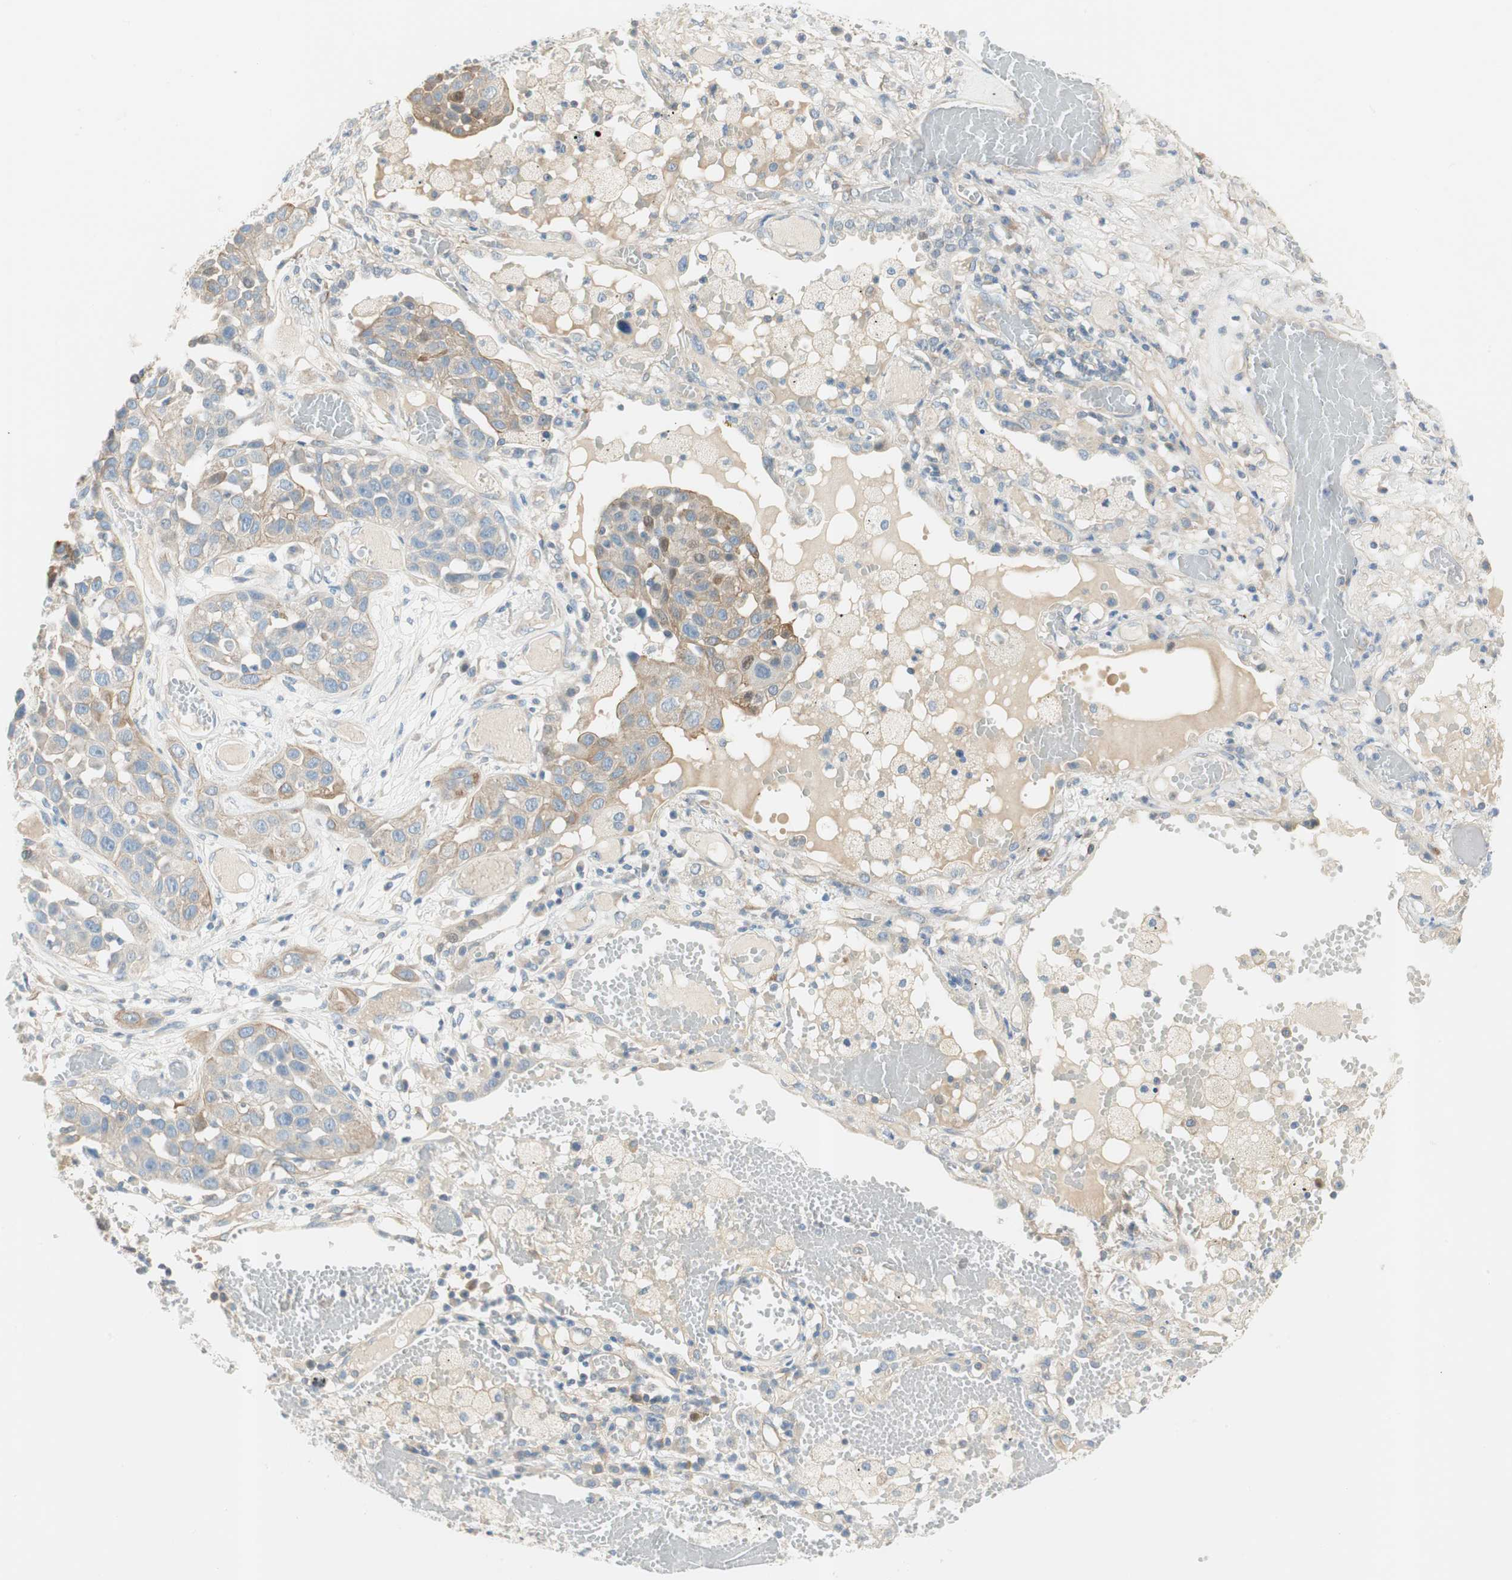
{"staining": {"intensity": "moderate", "quantity": "<25%", "location": "cytoplasmic/membranous,nuclear"}, "tissue": "lung cancer", "cell_type": "Tumor cells", "image_type": "cancer", "snomed": [{"axis": "morphology", "description": "Squamous cell carcinoma, NOS"}, {"axis": "topography", "description": "Lung"}], "caption": "Lung cancer (squamous cell carcinoma) stained with a protein marker shows moderate staining in tumor cells.", "gene": "CDK3", "patient": {"sex": "male", "age": 71}}